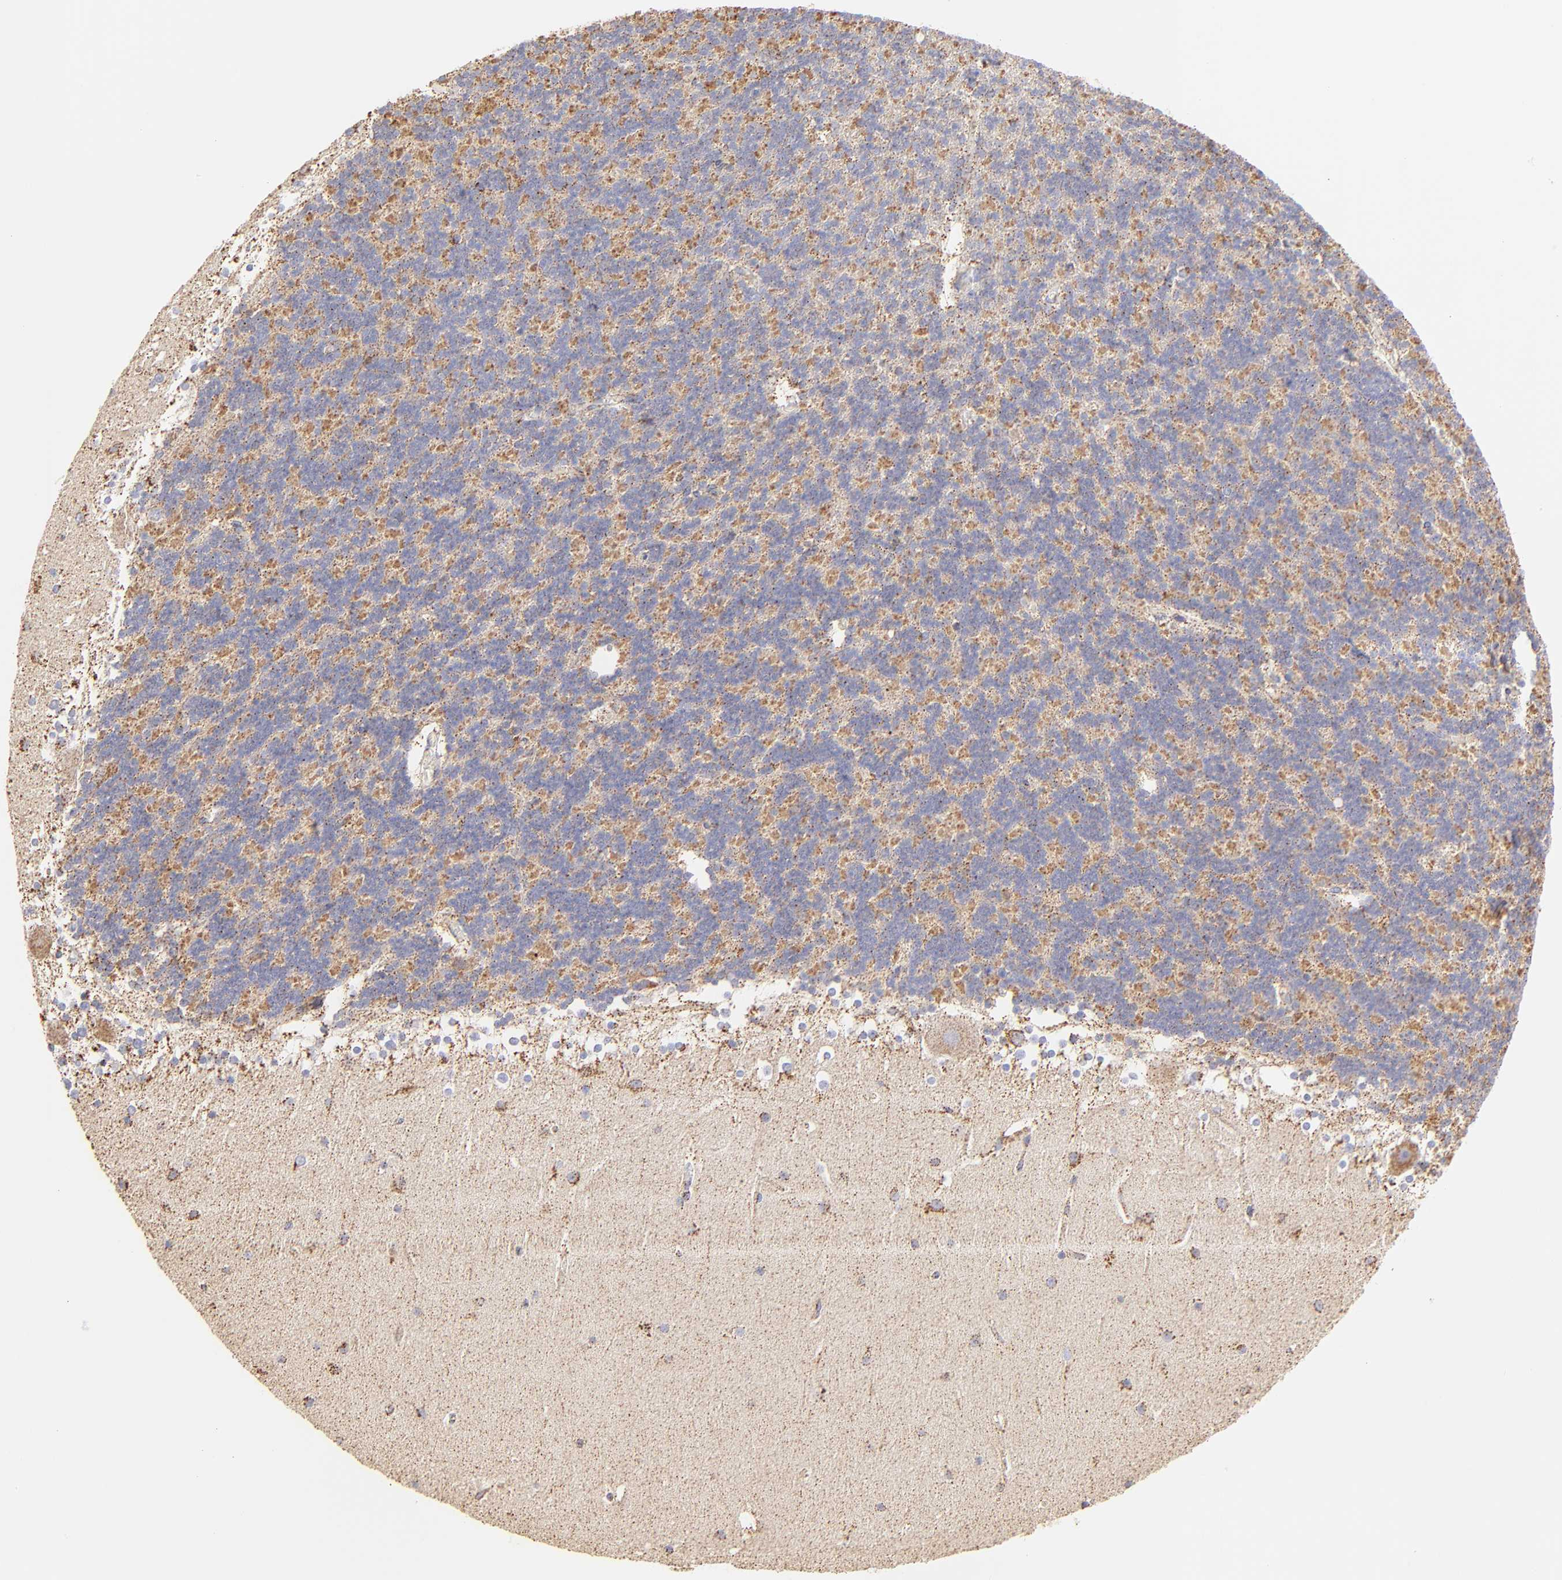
{"staining": {"intensity": "moderate", "quantity": "<25%", "location": "cytoplasmic/membranous"}, "tissue": "cerebellum", "cell_type": "Cells in granular layer", "image_type": "normal", "snomed": [{"axis": "morphology", "description": "Normal tissue, NOS"}, {"axis": "topography", "description": "Cerebellum"}], "caption": "Protein expression by immunohistochemistry shows moderate cytoplasmic/membranous expression in approximately <25% of cells in granular layer in normal cerebellum.", "gene": "ECH1", "patient": {"sex": "female", "age": 19}}